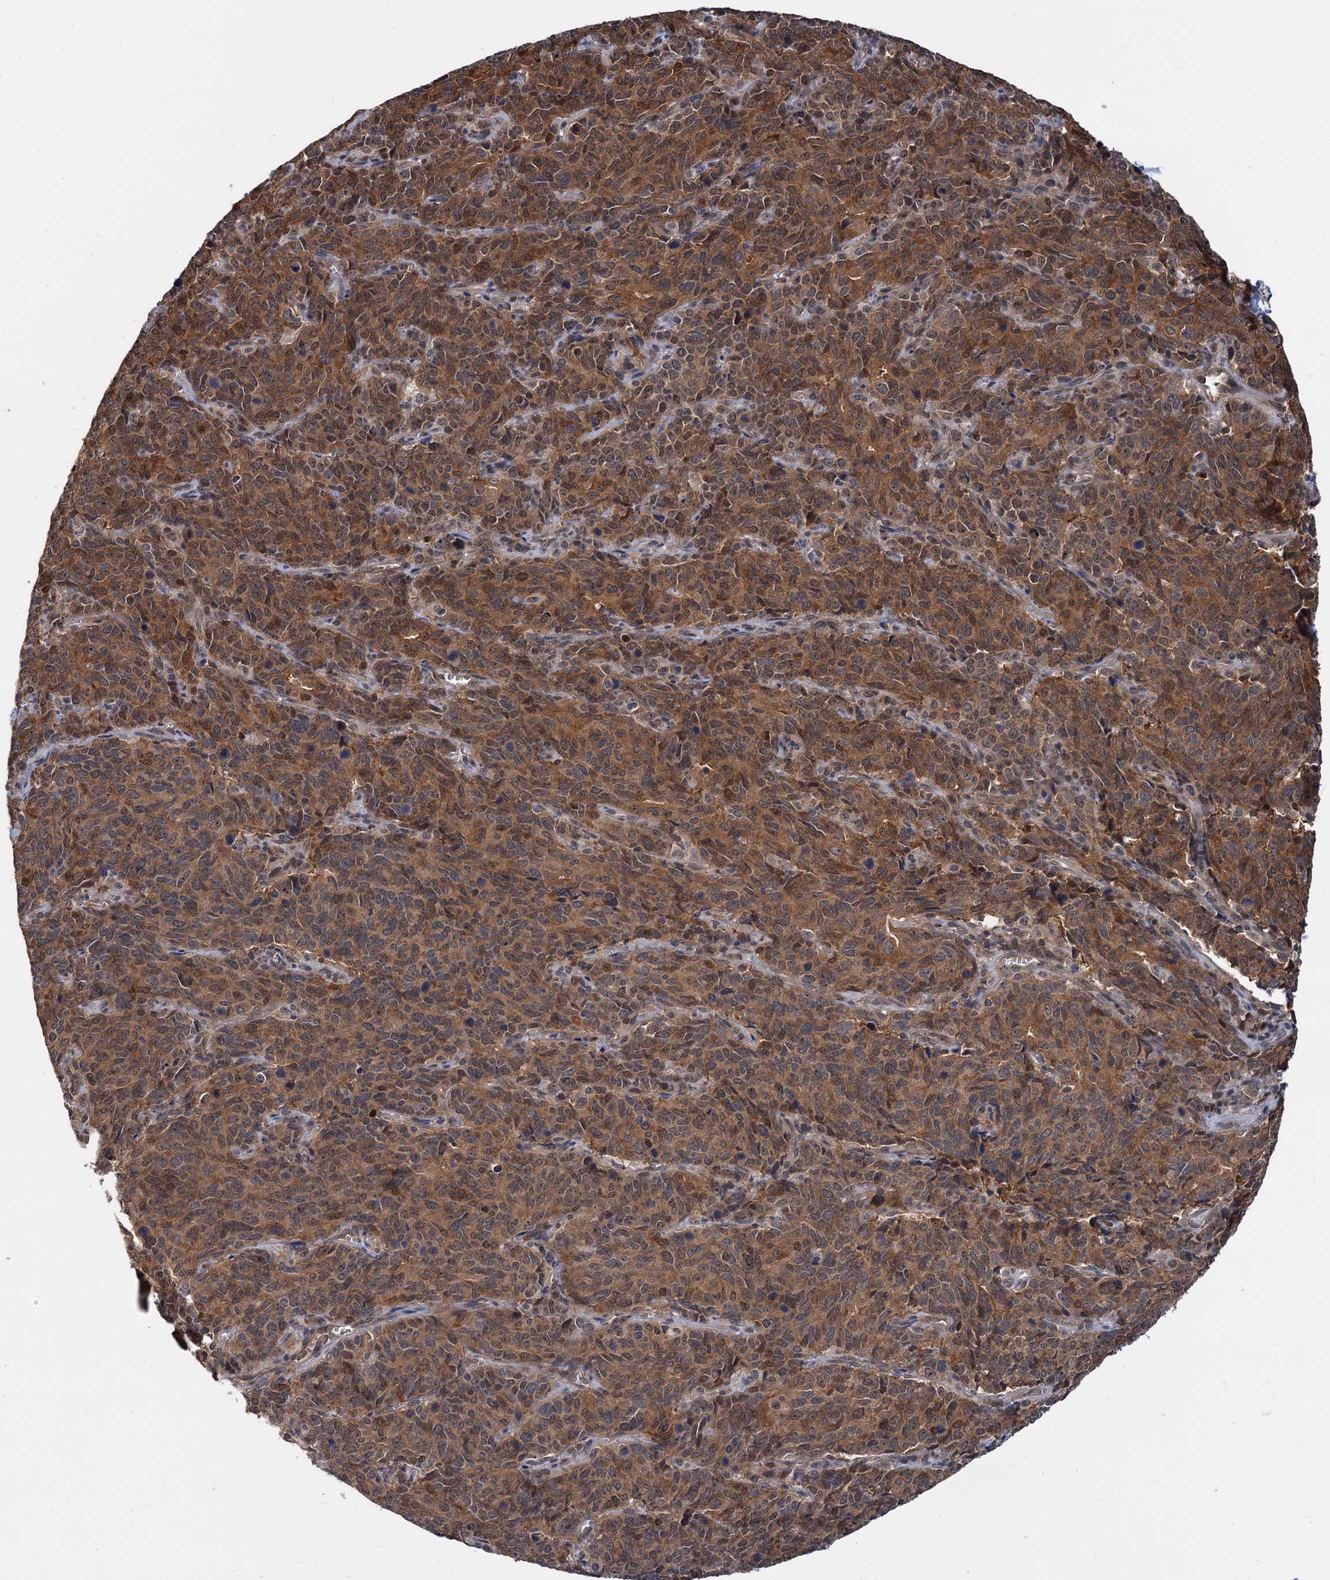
{"staining": {"intensity": "moderate", "quantity": ">75%", "location": "cytoplasmic/membranous"}, "tissue": "cervical cancer", "cell_type": "Tumor cells", "image_type": "cancer", "snomed": [{"axis": "morphology", "description": "Squamous cell carcinoma, NOS"}, {"axis": "topography", "description": "Cervix"}], "caption": "Human cervical cancer stained with a brown dye demonstrates moderate cytoplasmic/membranous positive positivity in about >75% of tumor cells.", "gene": "SNX15", "patient": {"sex": "female", "age": 60}}